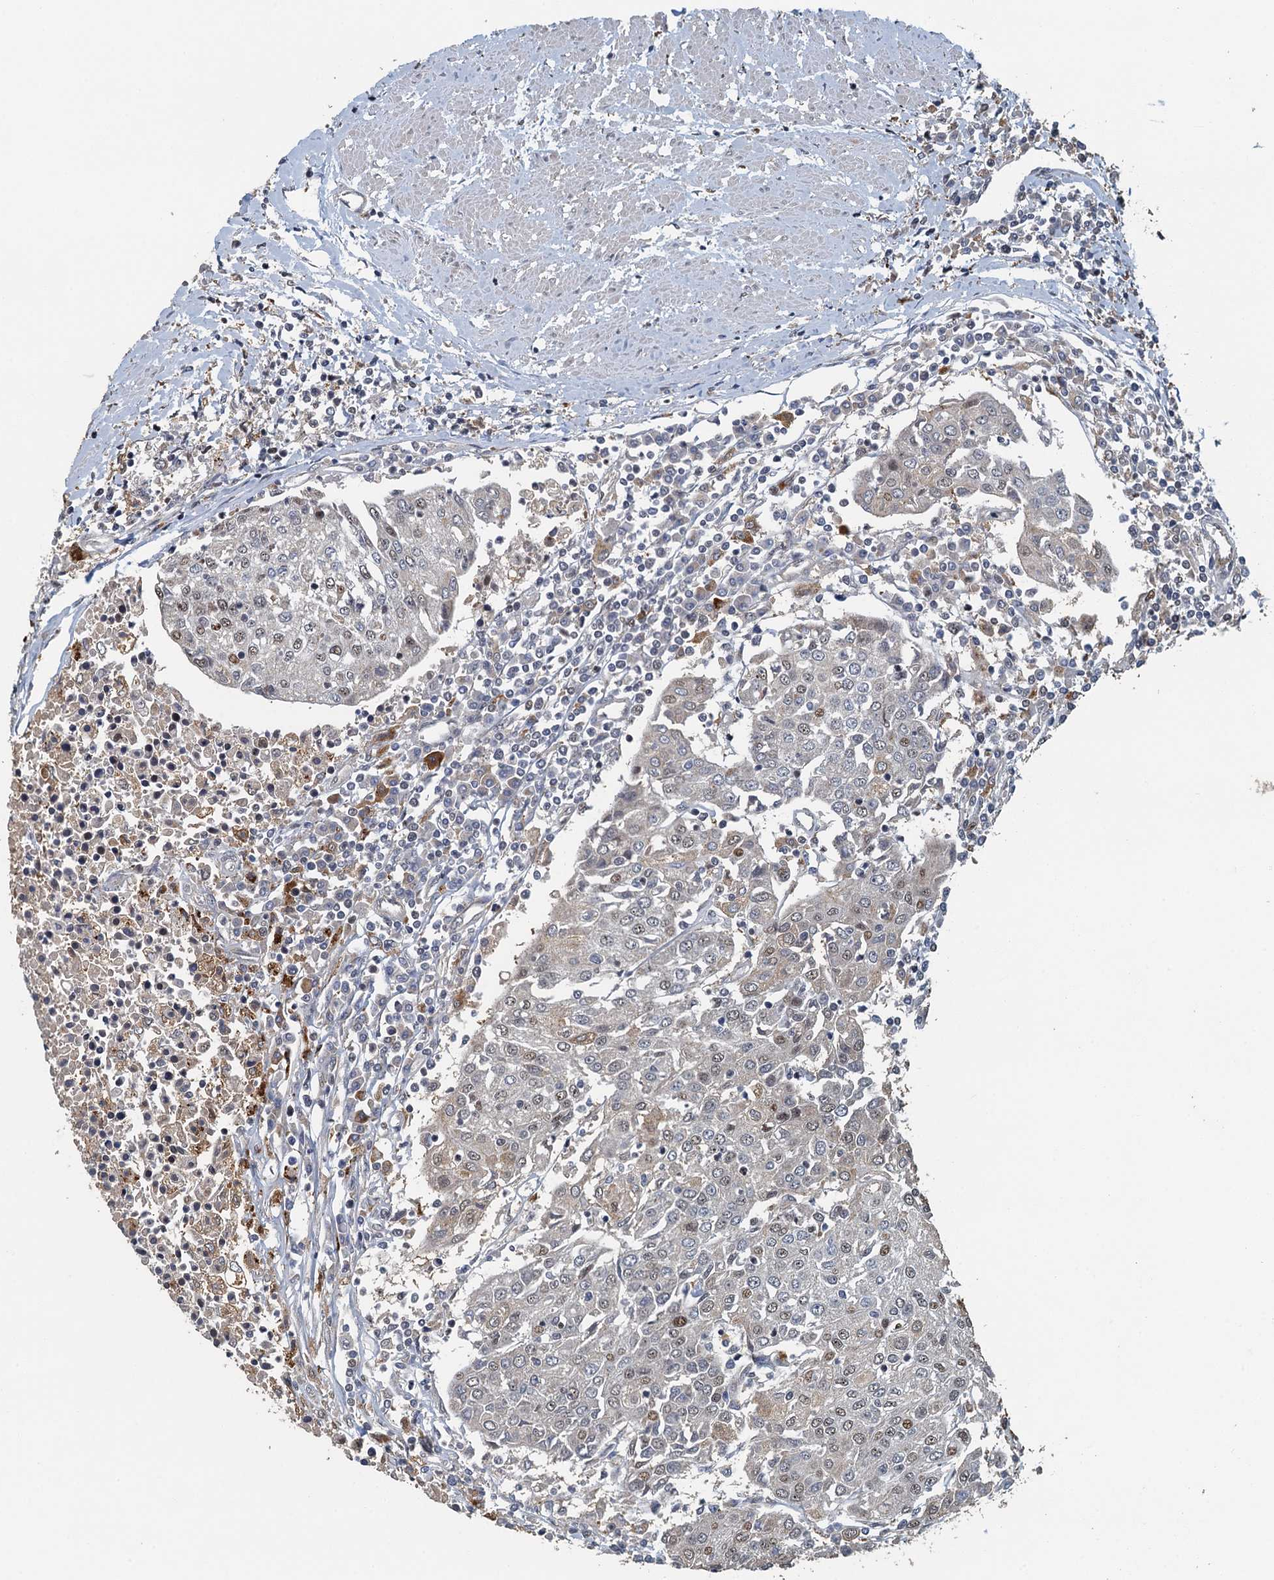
{"staining": {"intensity": "moderate", "quantity": "<25%", "location": "nuclear"}, "tissue": "urothelial cancer", "cell_type": "Tumor cells", "image_type": "cancer", "snomed": [{"axis": "morphology", "description": "Urothelial carcinoma, High grade"}, {"axis": "topography", "description": "Urinary bladder"}], "caption": "Immunohistochemistry of human urothelial cancer reveals low levels of moderate nuclear expression in approximately <25% of tumor cells.", "gene": "AGRN", "patient": {"sex": "female", "age": 85}}